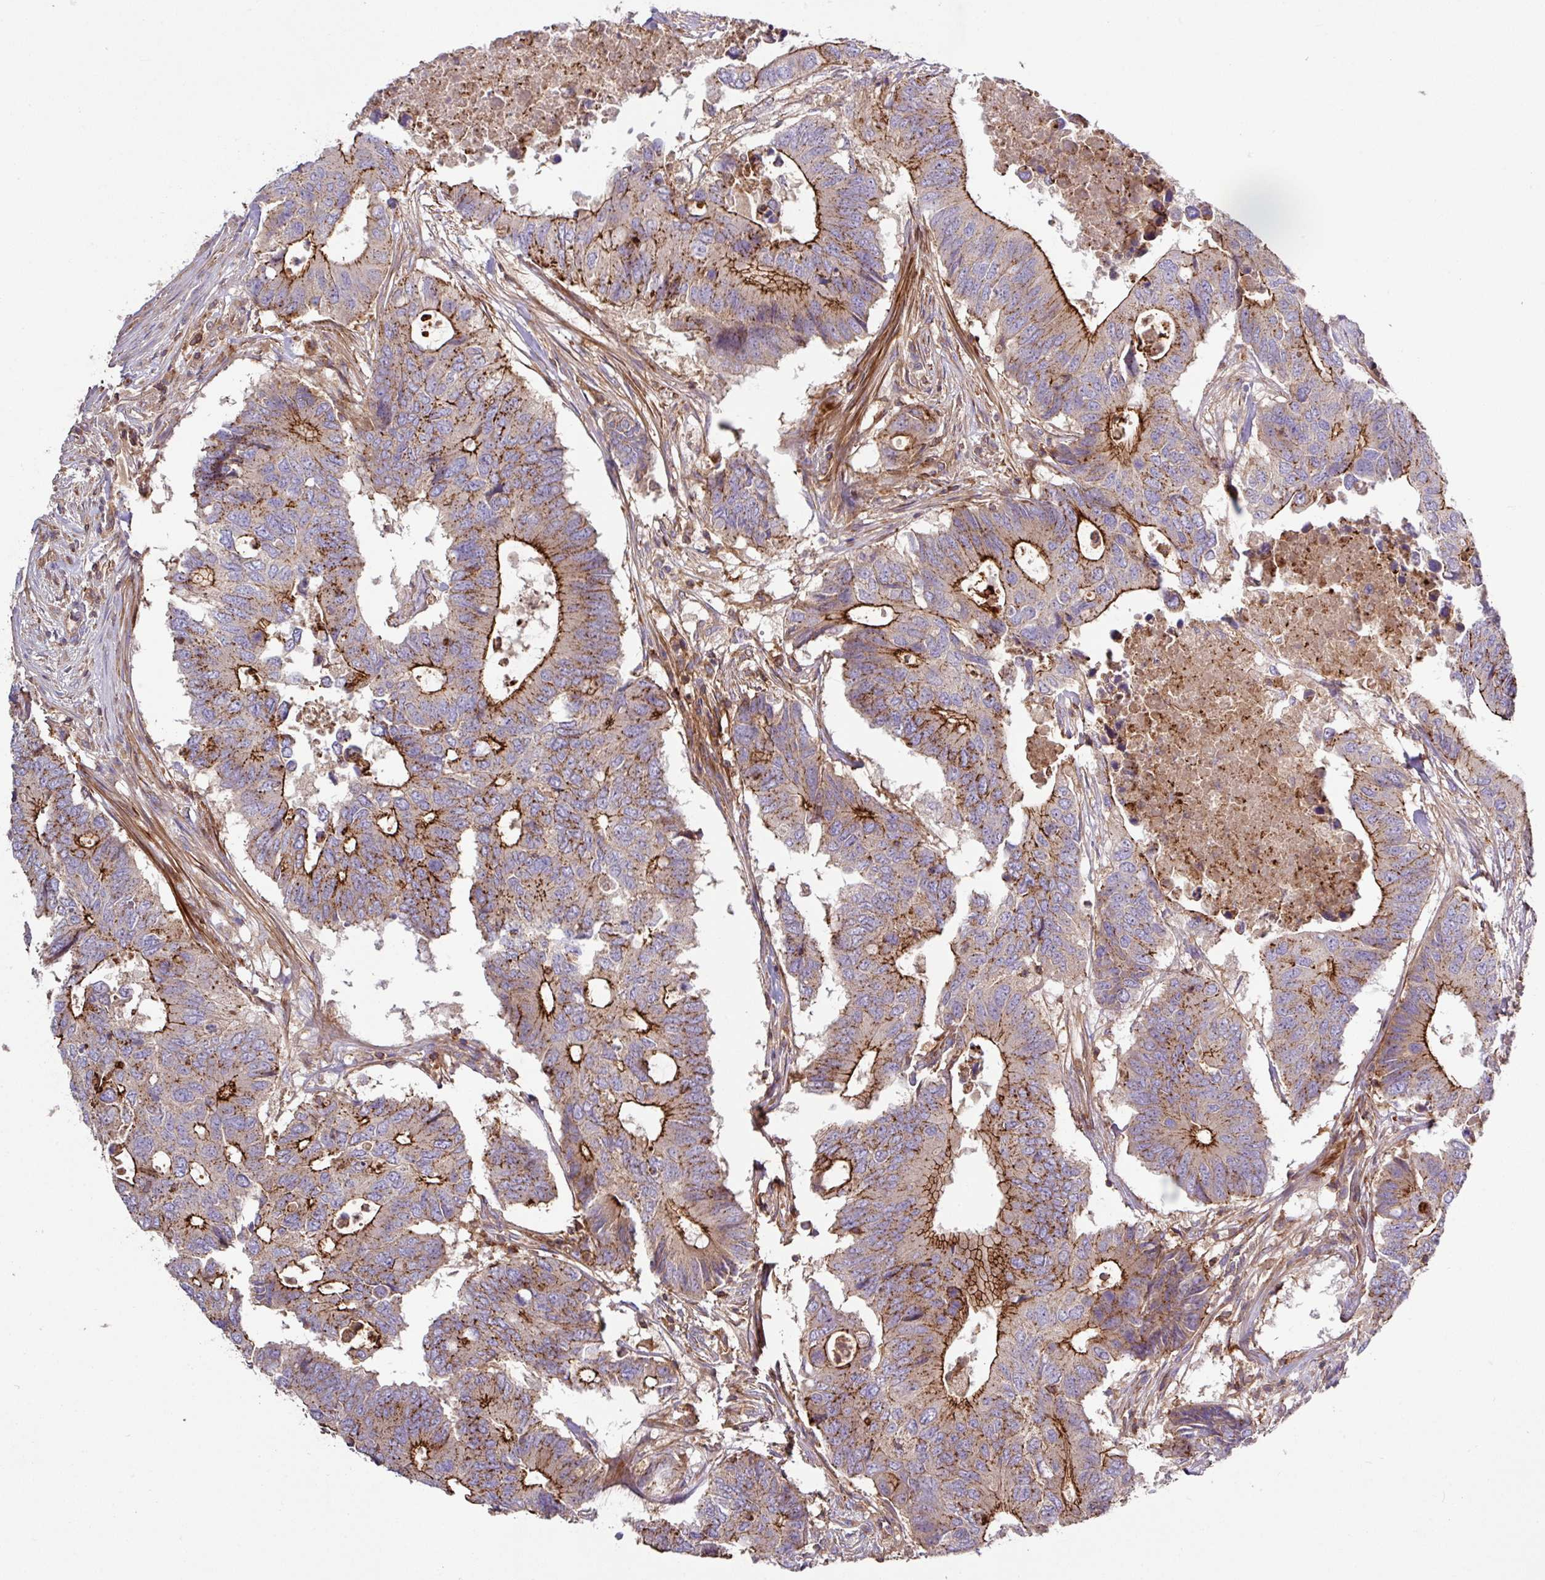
{"staining": {"intensity": "strong", "quantity": "25%-75%", "location": "cytoplasmic/membranous"}, "tissue": "colorectal cancer", "cell_type": "Tumor cells", "image_type": "cancer", "snomed": [{"axis": "morphology", "description": "Adenocarcinoma, NOS"}, {"axis": "topography", "description": "Colon"}], "caption": "Adenocarcinoma (colorectal) tissue exhibits strong cytoplasmic/membranous staining in about 25%-75% of tumor cells, visualized by immunohistochemistry.", "gene": "RIC1", "patient": {"sex": "male", "age": 71}}